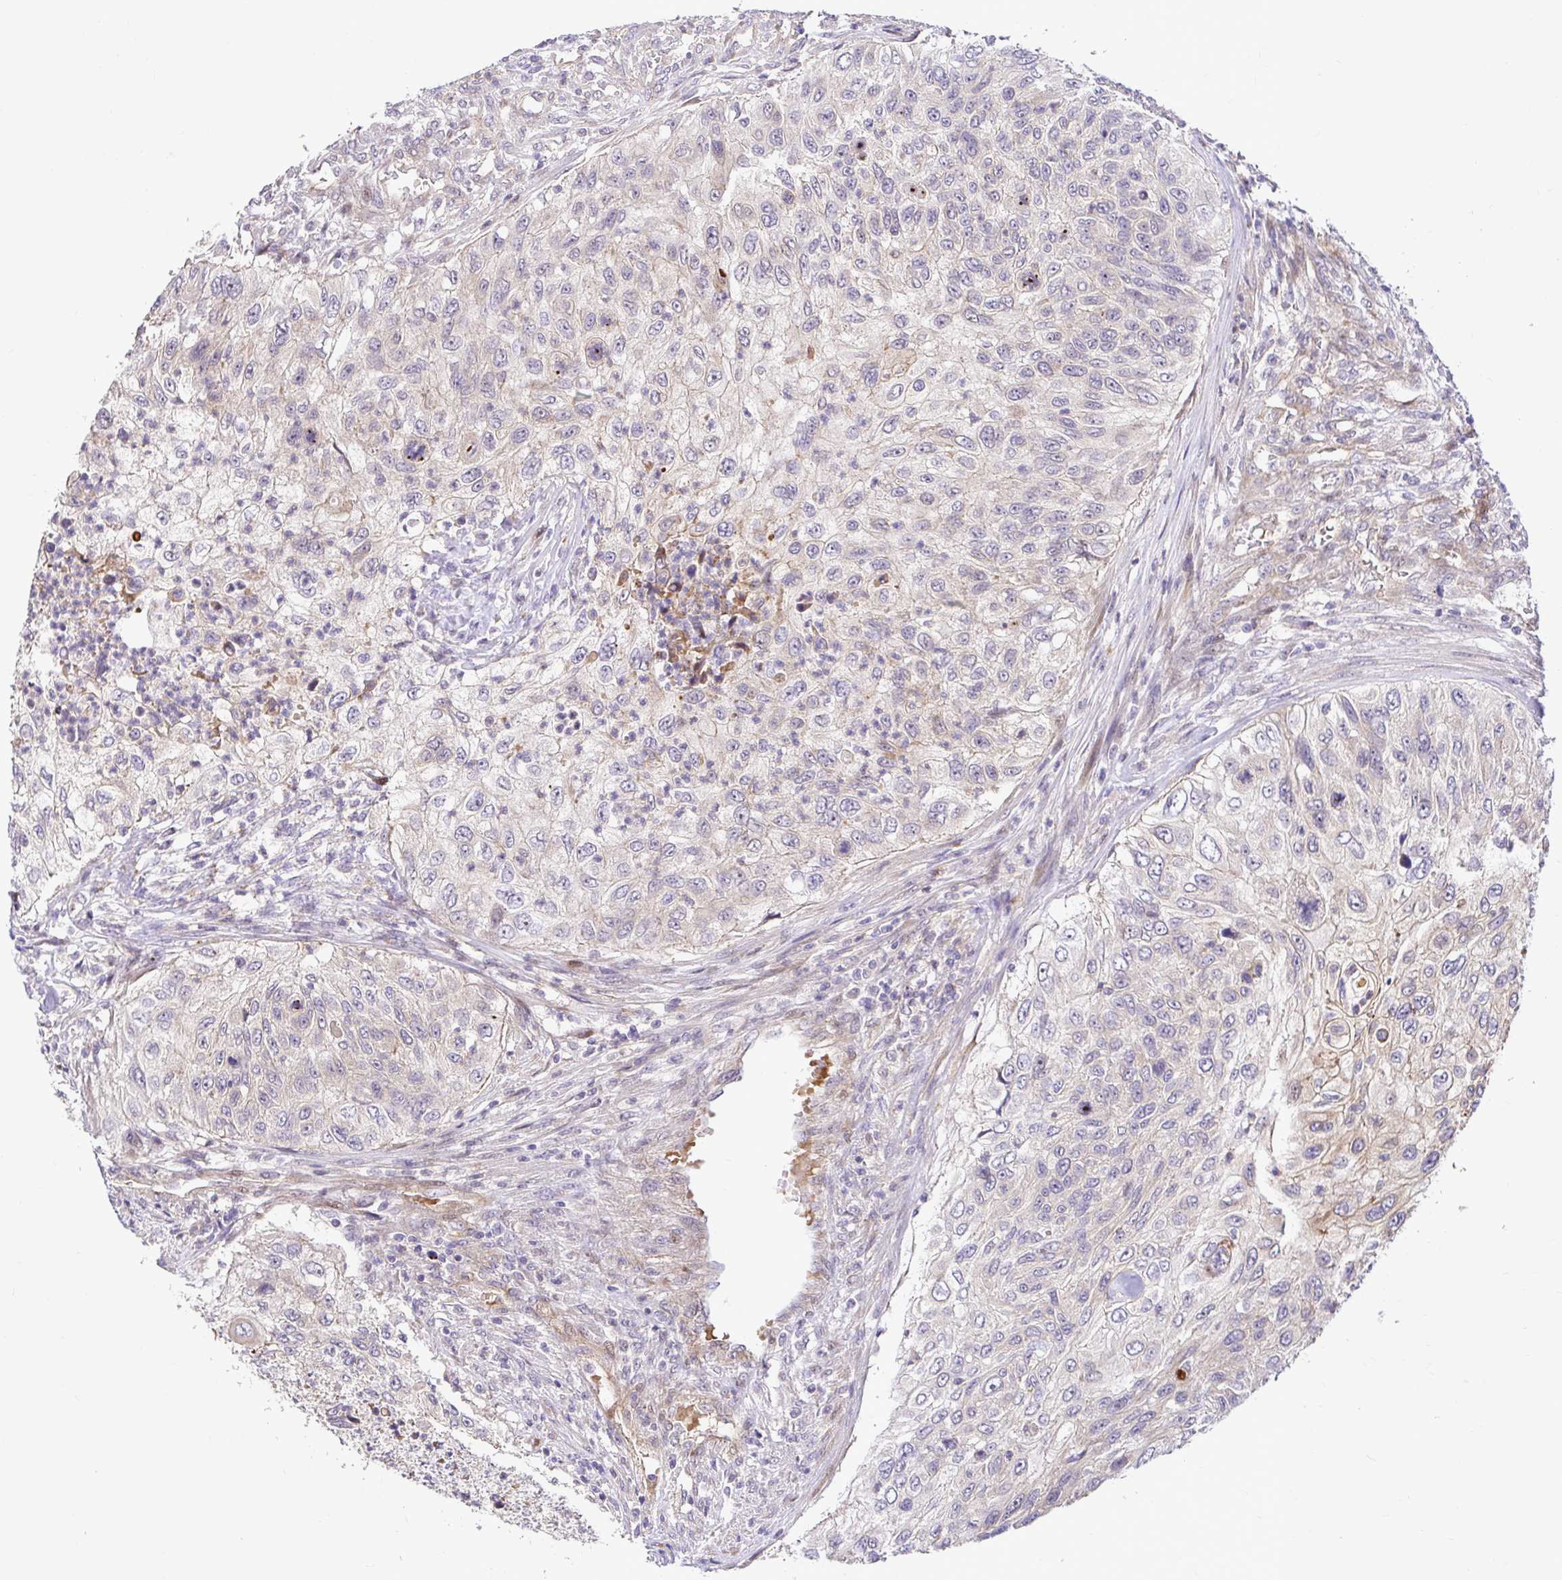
{"staining": {"intensity": "negative", "quantity": "none", "location": "none"}, "tissue": "urothelial cancer", "cell_type": "Tumor cells", "image_type": "cancer", "snomed": [{"axis": "morphology", "description": "Urothelial carcinoma, High grade"}, {"axis": "topography", "description": "Urinary bladder"}], "caption": "Urothelial cancer was stained to show a protein in brown. There is no significant positivity in tumor cells. (DAB (3,3'-diaminobenzidine) immunohistochemistry with hematoxylin counter stain).", "gene": "TRIM55", "patient": {"sex": "female", "age": 60}}